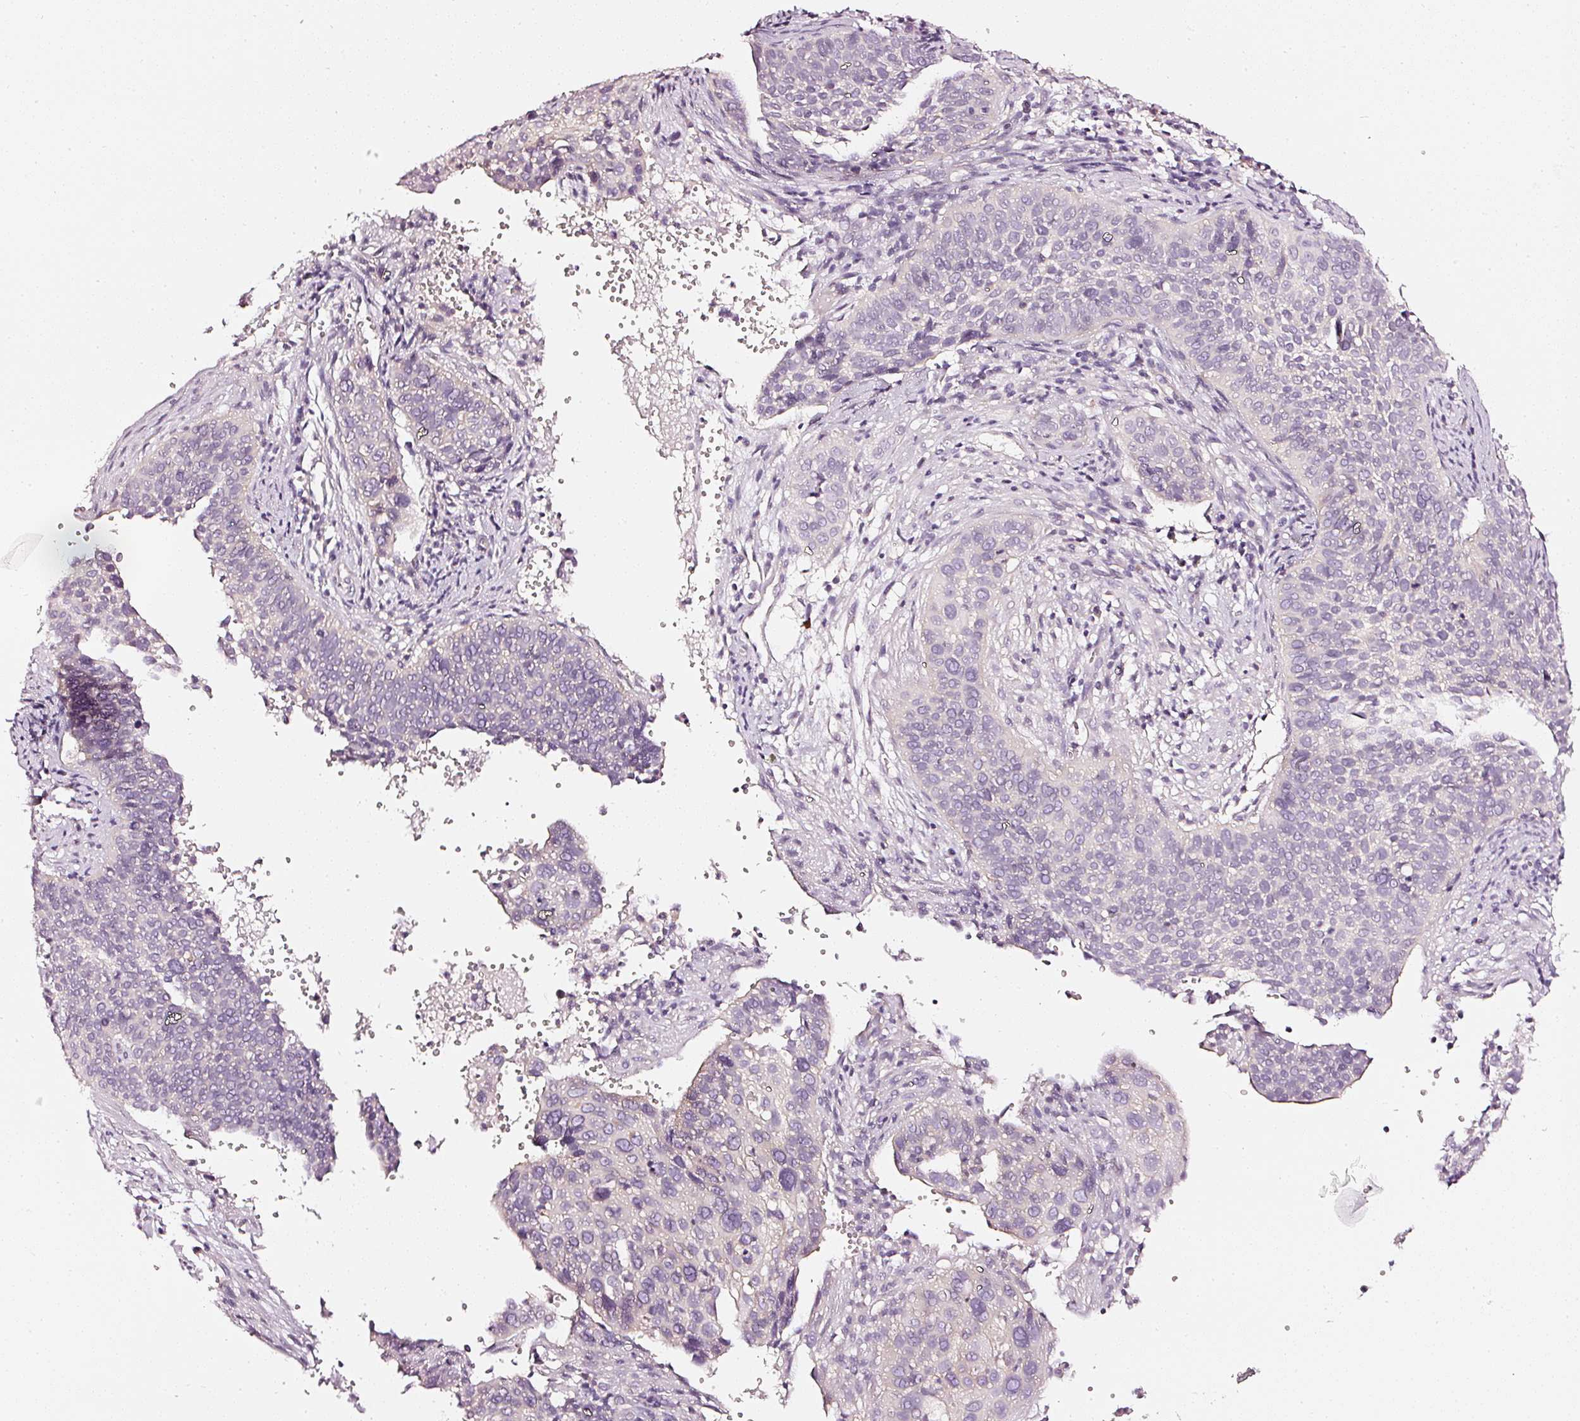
{"staining": {"intensity": "negative", "quantity": "none", "location": "none"}, "tissue": "cervical cancer", "cell_type": "Tumor cells", "image_type": "cancer", "snomed": [{"axis": "morphology", "description": "Squamous cell carcinoma, NOS"}, {"axis": "topography", "description": "Cervix"}], "caption": "This is a micrograph of IHC staining of cervical cancer, which shows no positivity in tumor cells.", "gene": "CNP", "patient": {"sex": "female", "age": 34}}